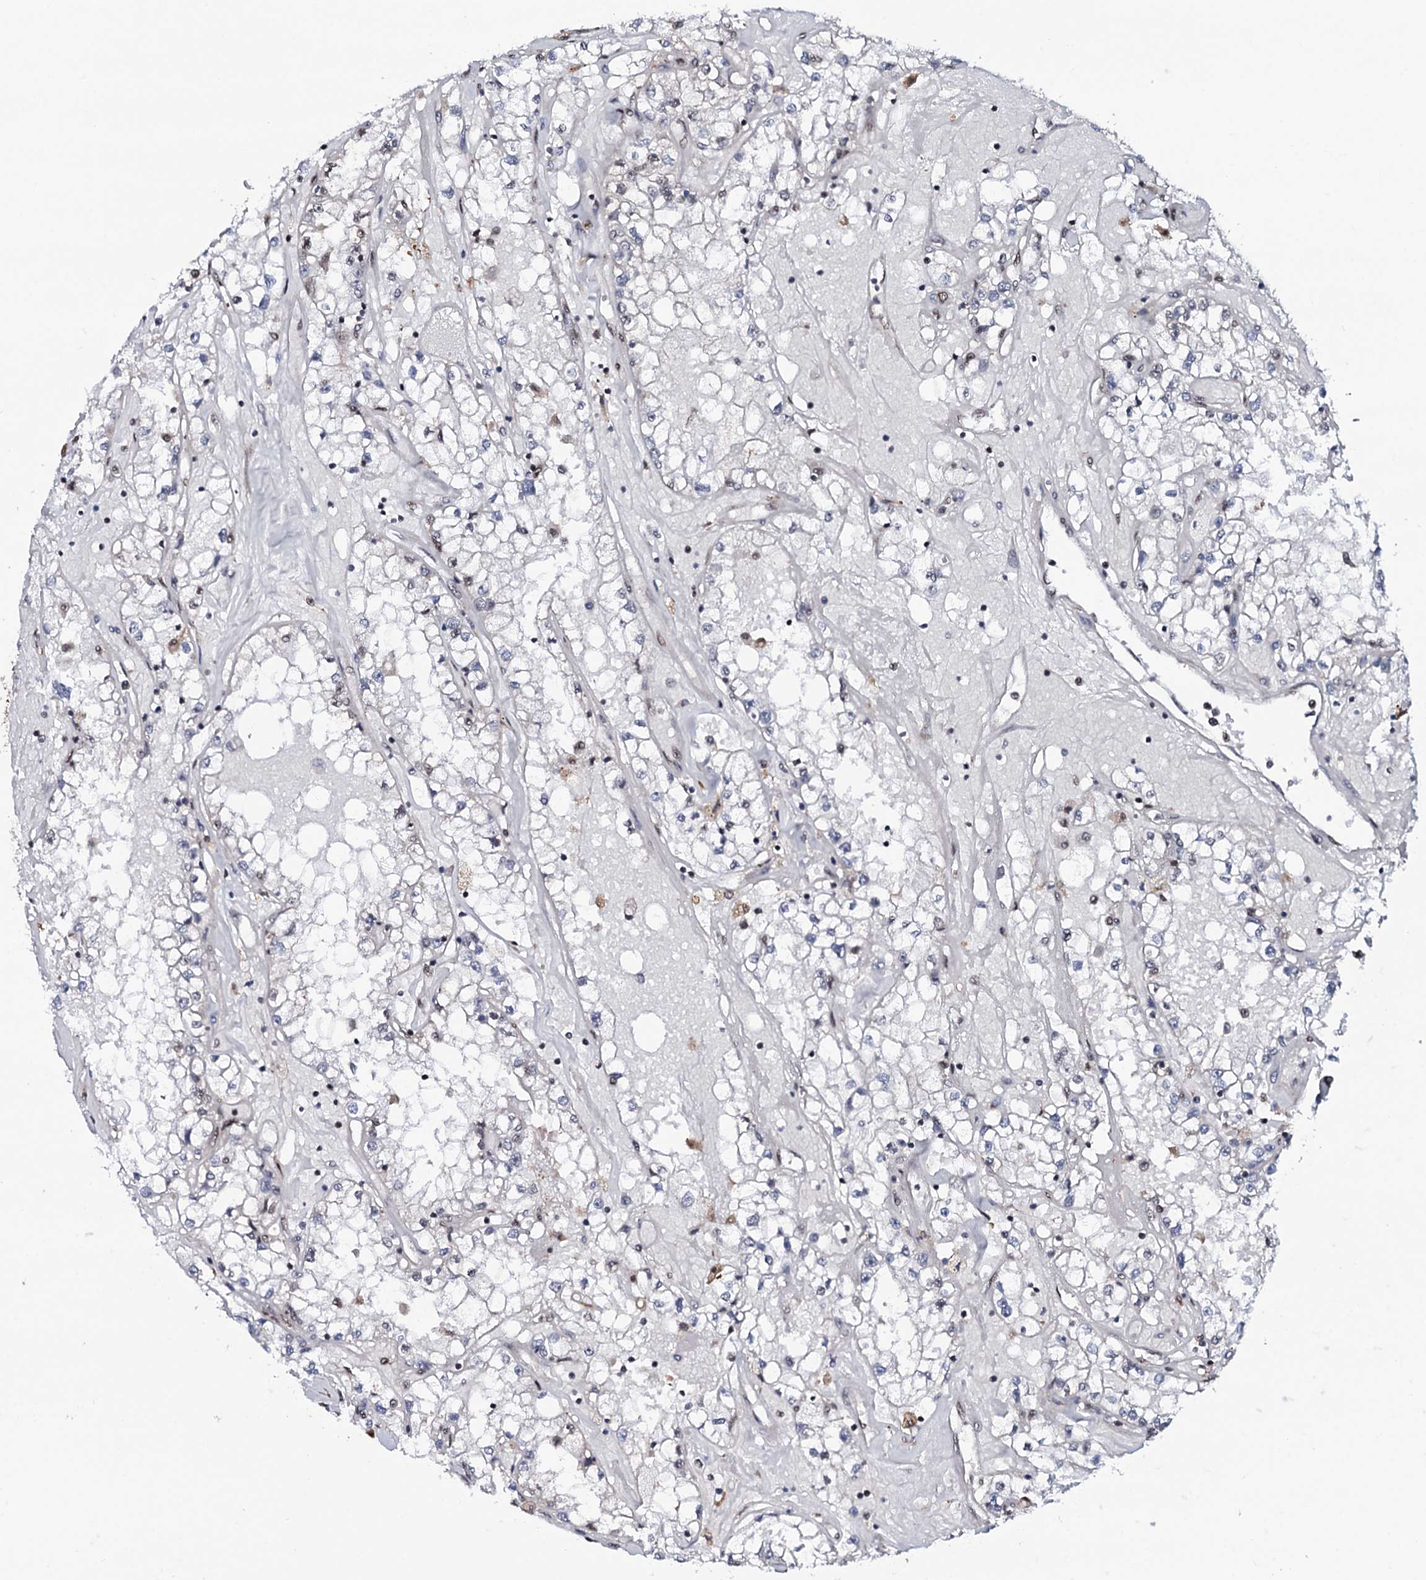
{"staining": {"intensity": "negative", "quantity": "none", "location": "none"}, "tissue": "renal cancer", "cell_type": "Tumor cells", "image_type": "cancer", "snomed": [{"axis": "morphology", "description": "Adenocarcinoma, NOS"}, {"axis": "topography", "description": "Kidney"}], "caption": "Tumor cells show no significant protein positivity in adenocarcinoma (renal).", "gene": "PRPF18", "patient": {"sex": "male", "age": 56}}